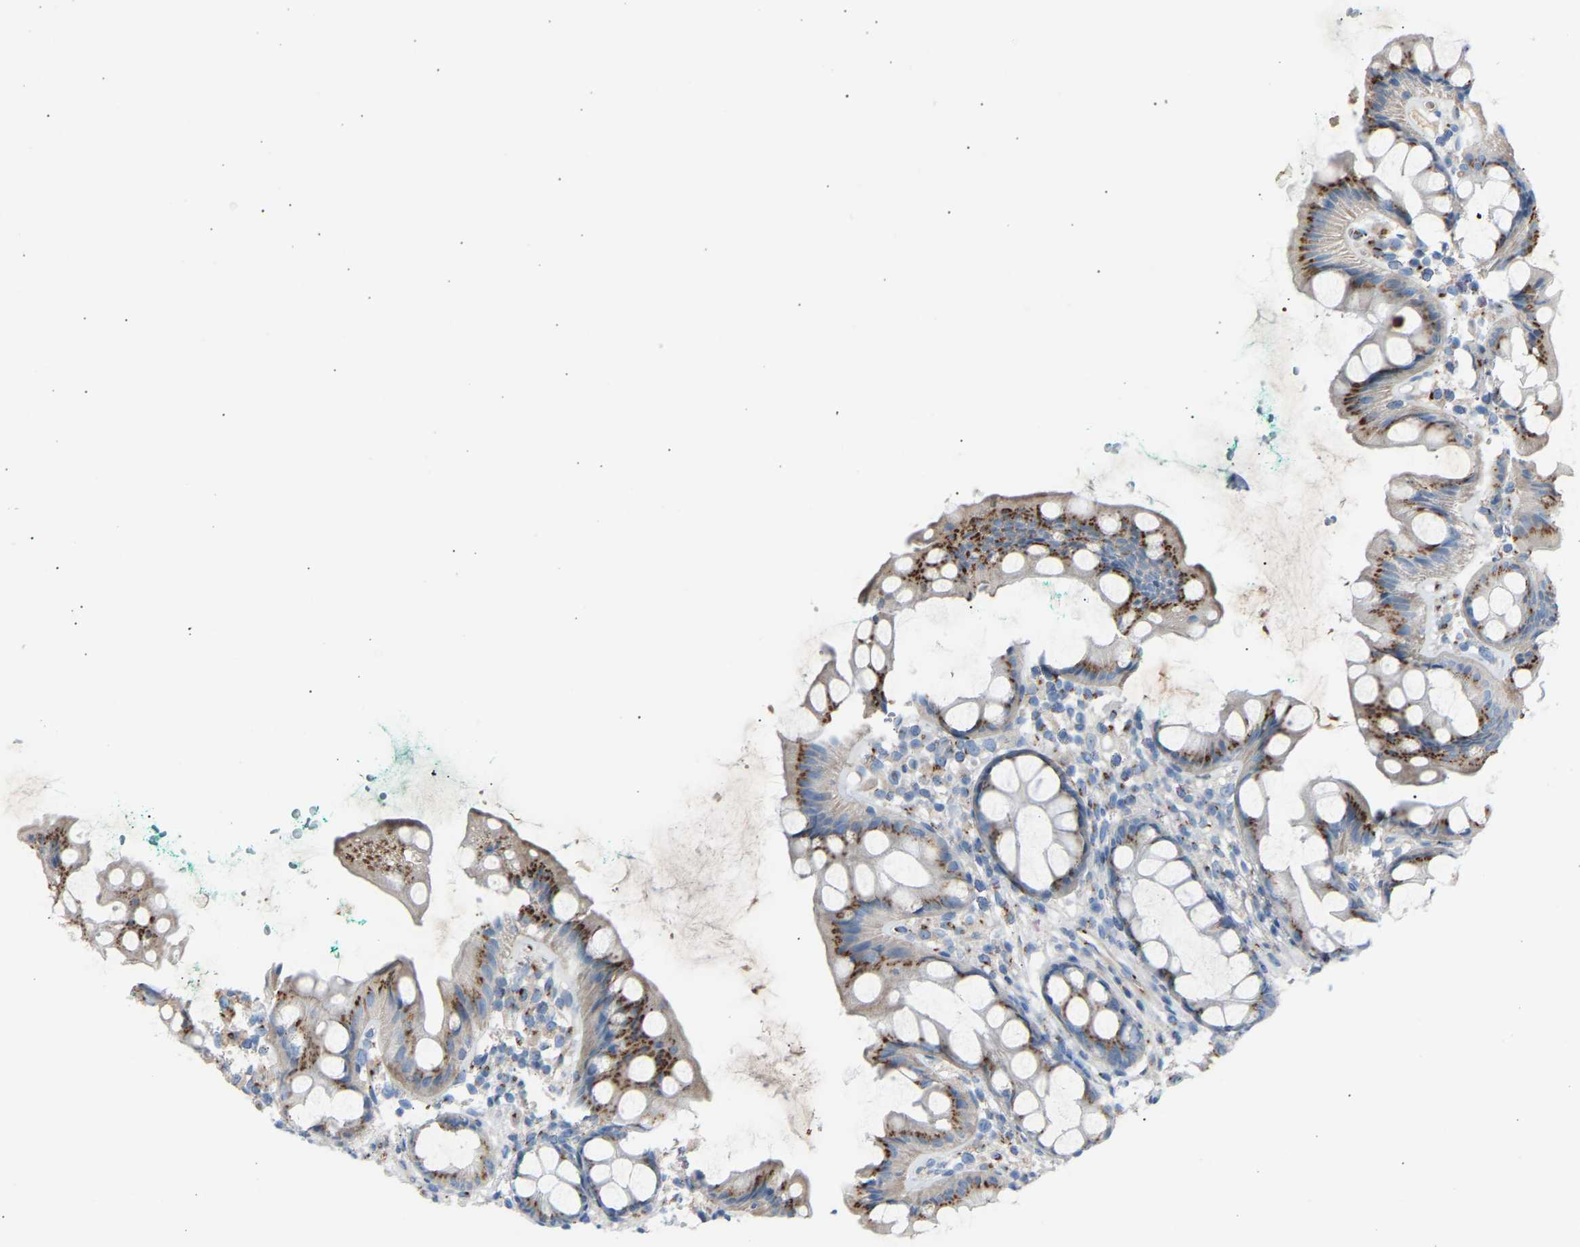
{"staining": {"intensity": "moderate", "quantity": ">75%", "location": "cytoplasmic/membranous"}, "tissue": "rectum", "cell_type": "Glandular cells", "image_type": "normal", "snomed": [{"axis": "morphology", "description": "Normal tissue, NOS"}, {"axis": "topography", "description": "Rectum"}], "caption": "Glandular cells show medium levels of moderate cytoplasmic/membranous expression in approximately >75% of cells in normal rectum. (brown staining indicates protein expression, while blue staining denotes nuclei).", "gene": "CYREN", "patient": {"sex": "female", "age": 65}}